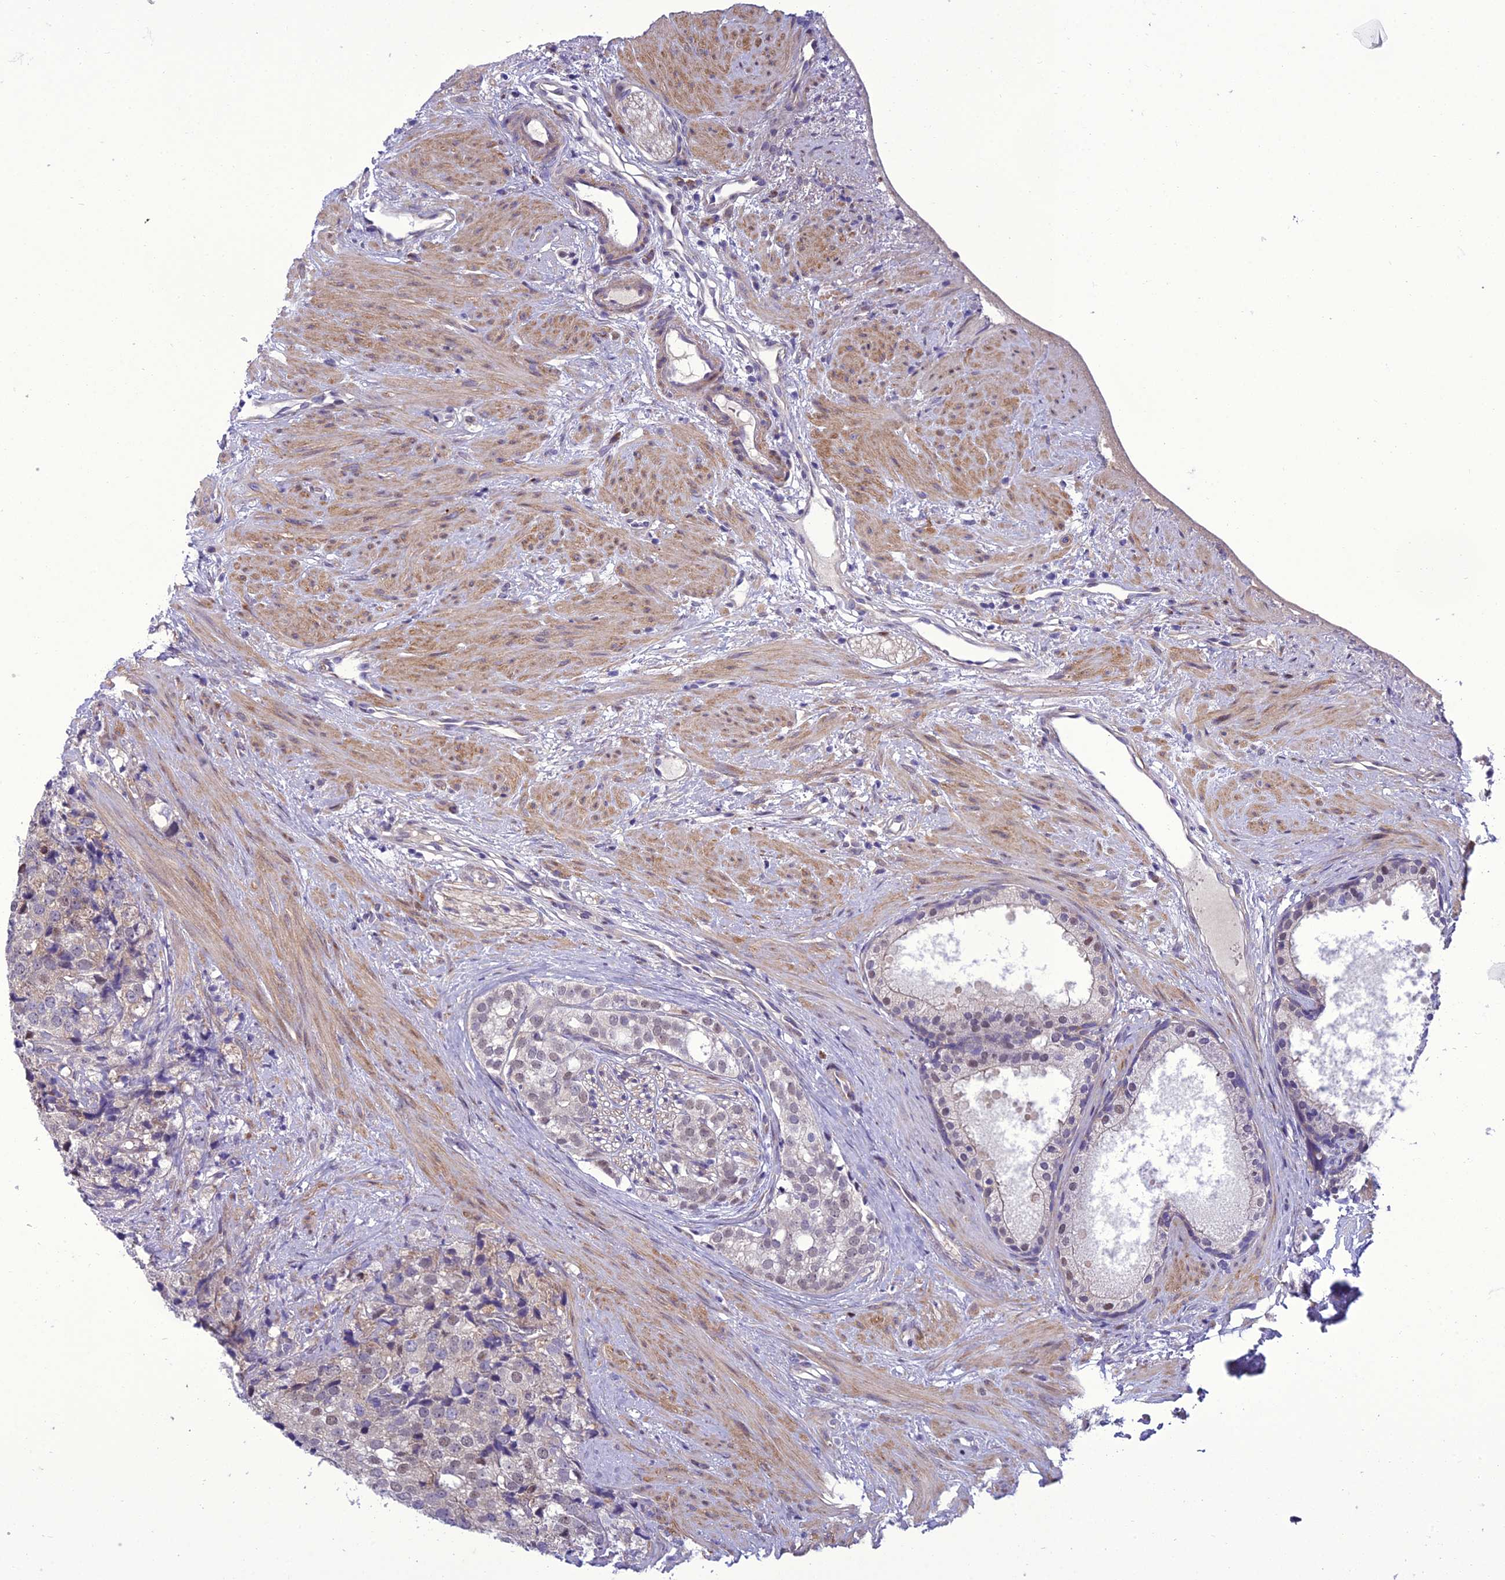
{"staining": {"intensity": "moderate", "quantity": "25%-75%", "location": "nuclear"}, "tissue": "prostate cancer", "cell_type": "Tumor cells", "image_type": "cancer", "snomed": [{"axis": "morphology", "description": "Adenocarcinoma, High grade"}, {"axis": "topography", "description": "Prostate"}], "caption": "Prostate cancer stained with a protein marker shows moderate staining in tumor cells.", "gene": "GAB4", "patient": {"sex": "male", "age": 49}}